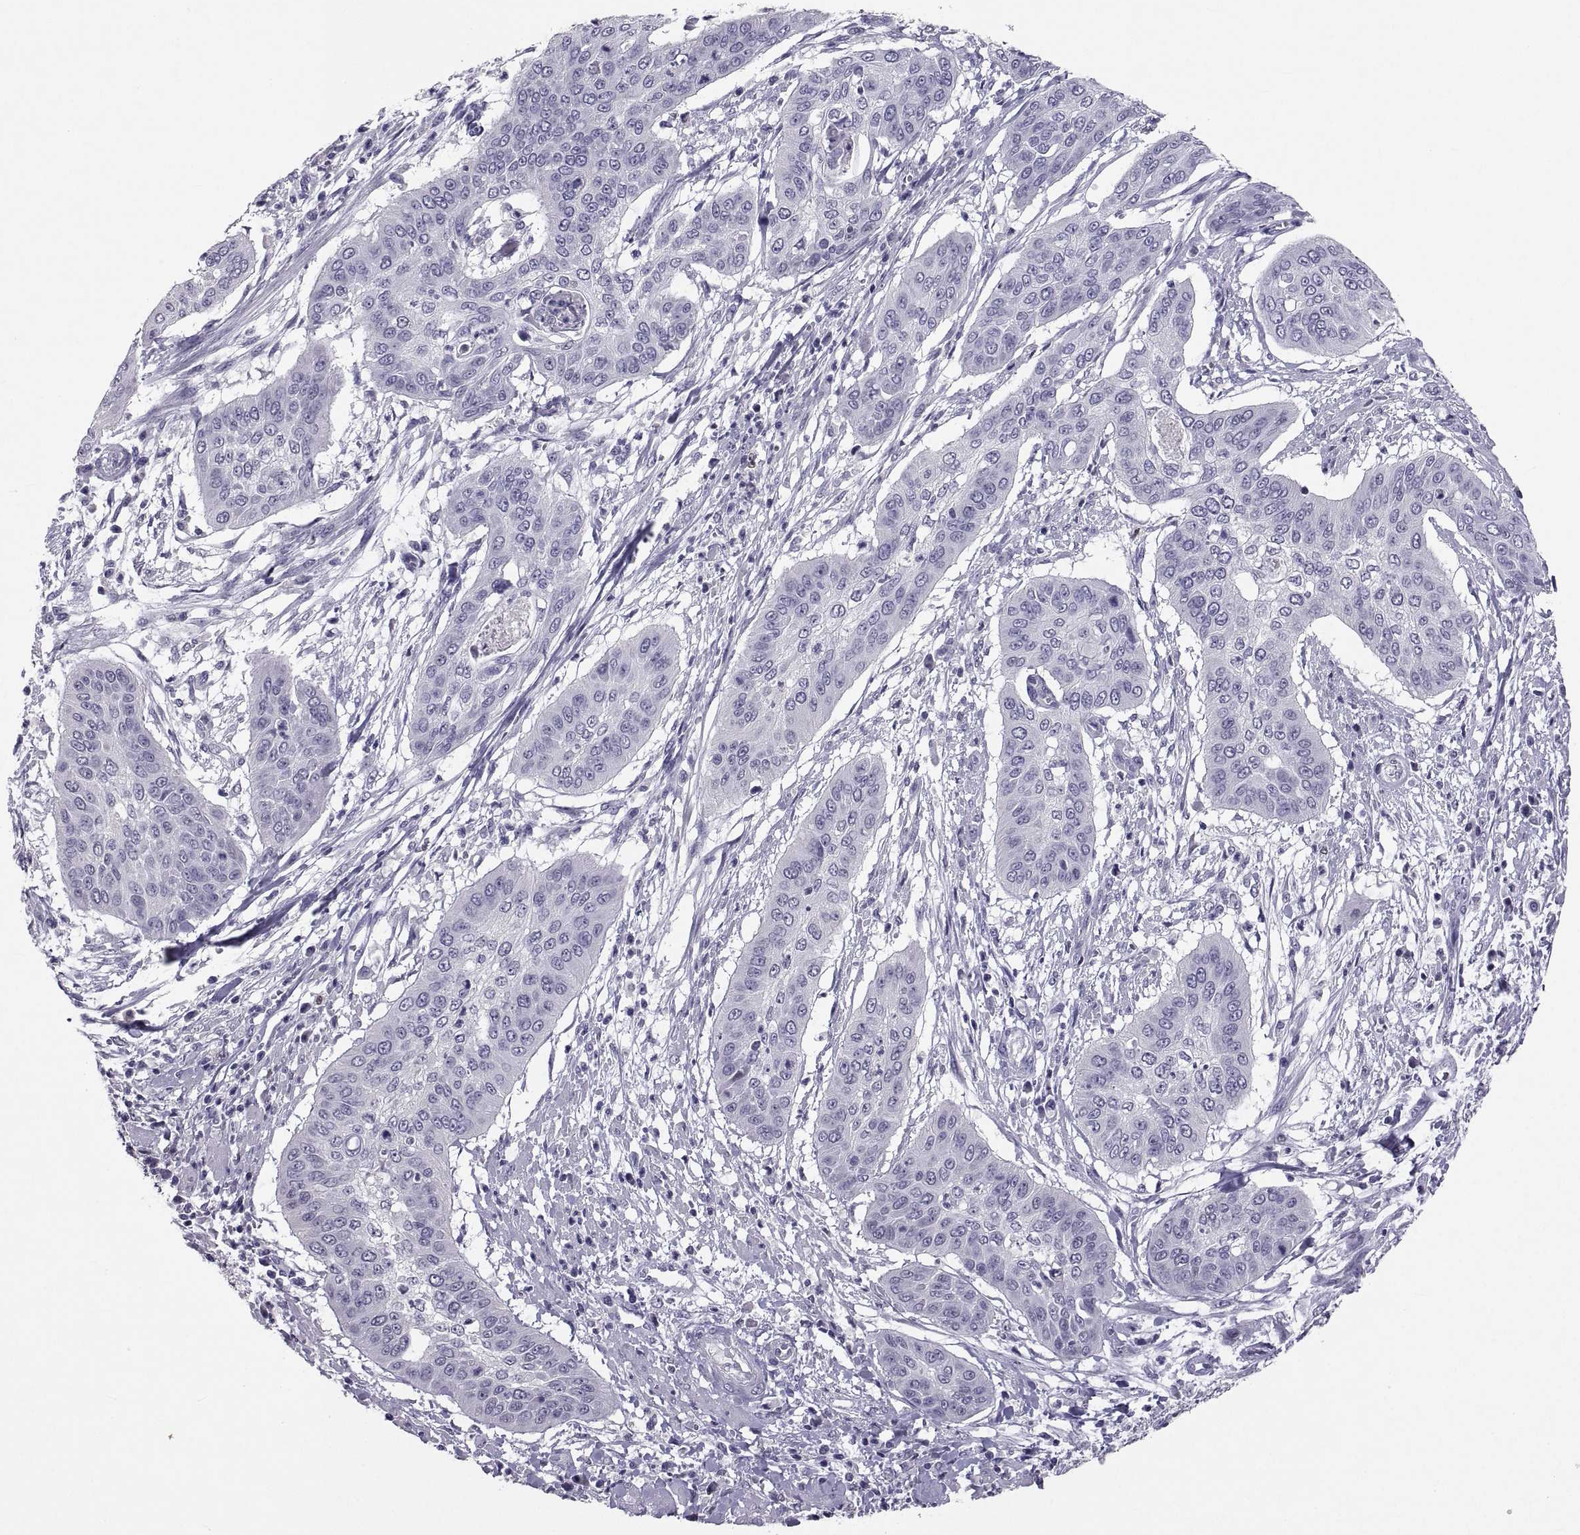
{"staining": {"intensity": "negative", "quantity": "none", "location": "none"}, "tissue": "cervical cancer", "cell_type": "Tumor cells", "image_type": "cancer", "snomed": [{"axis": "morphology", "description": "Squamous cell carcinoma, NOS"}, {"axis": "topography", "description": "Cervix"}], "caption": "IHC of human cervical squamous cell carcinoma demonstrates no positivity in tumor cells.", "gene": "SOX21", "patient": {"sex": "female", "age": 39}}